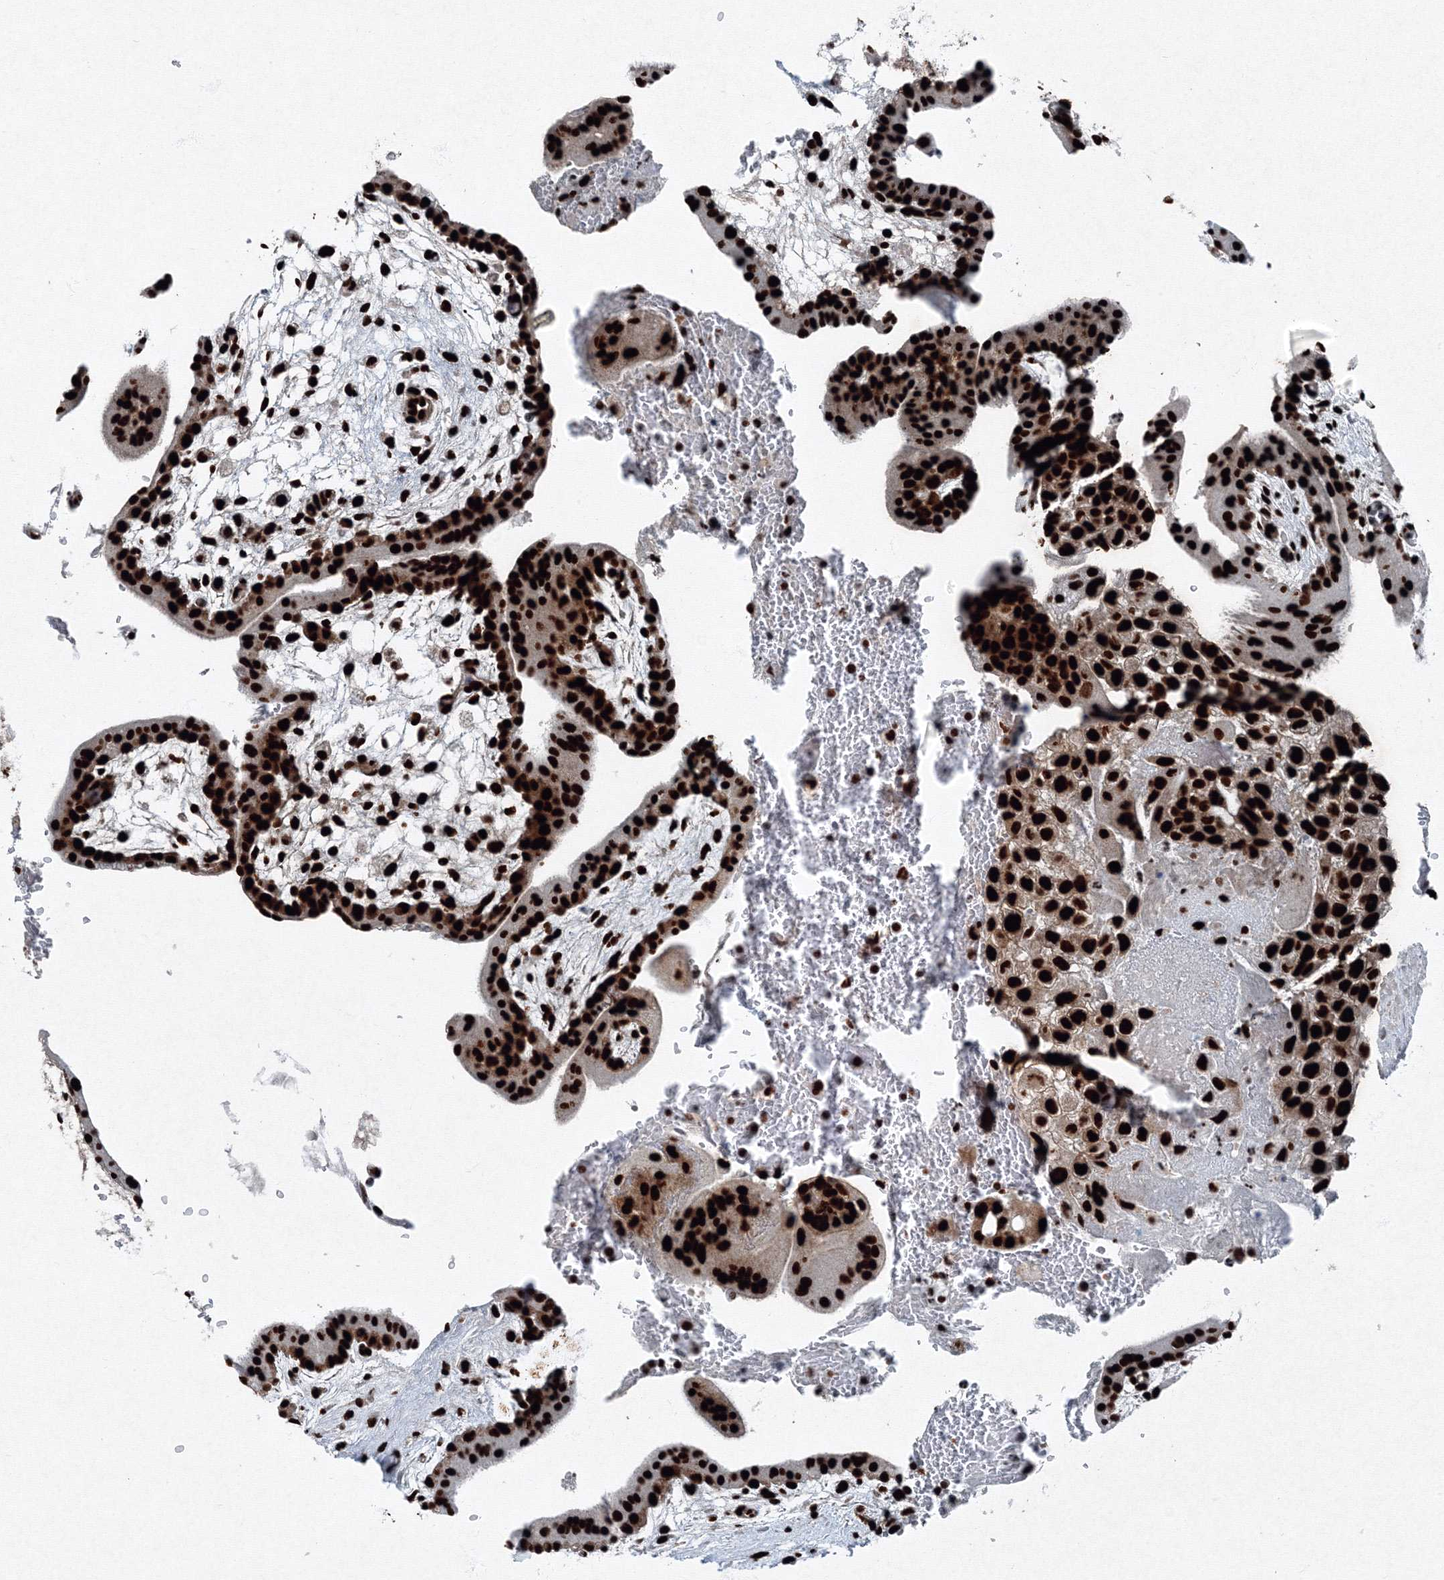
{"staining": {"intensity": "strong", "quantity": ">75%", "location": "nuclear"}, "tissue": "placenta", "cell_type": "Decidual cells", "image_type": "normal", "snomed": [{"axis": "morphology", "description": "Normal tissue, NOS"}, {"axis": "topography", "description": "Placenta"}], "caption": "Placenta stained for a protein shows strong nuclear positivity in decidual cells. Using DAB (brown) and hematoxylin (blue) stains, captured at high magnification using brightfield microscopy.", "gene": "SNRPC", "patient": {"sex": "female", "age": 35}}